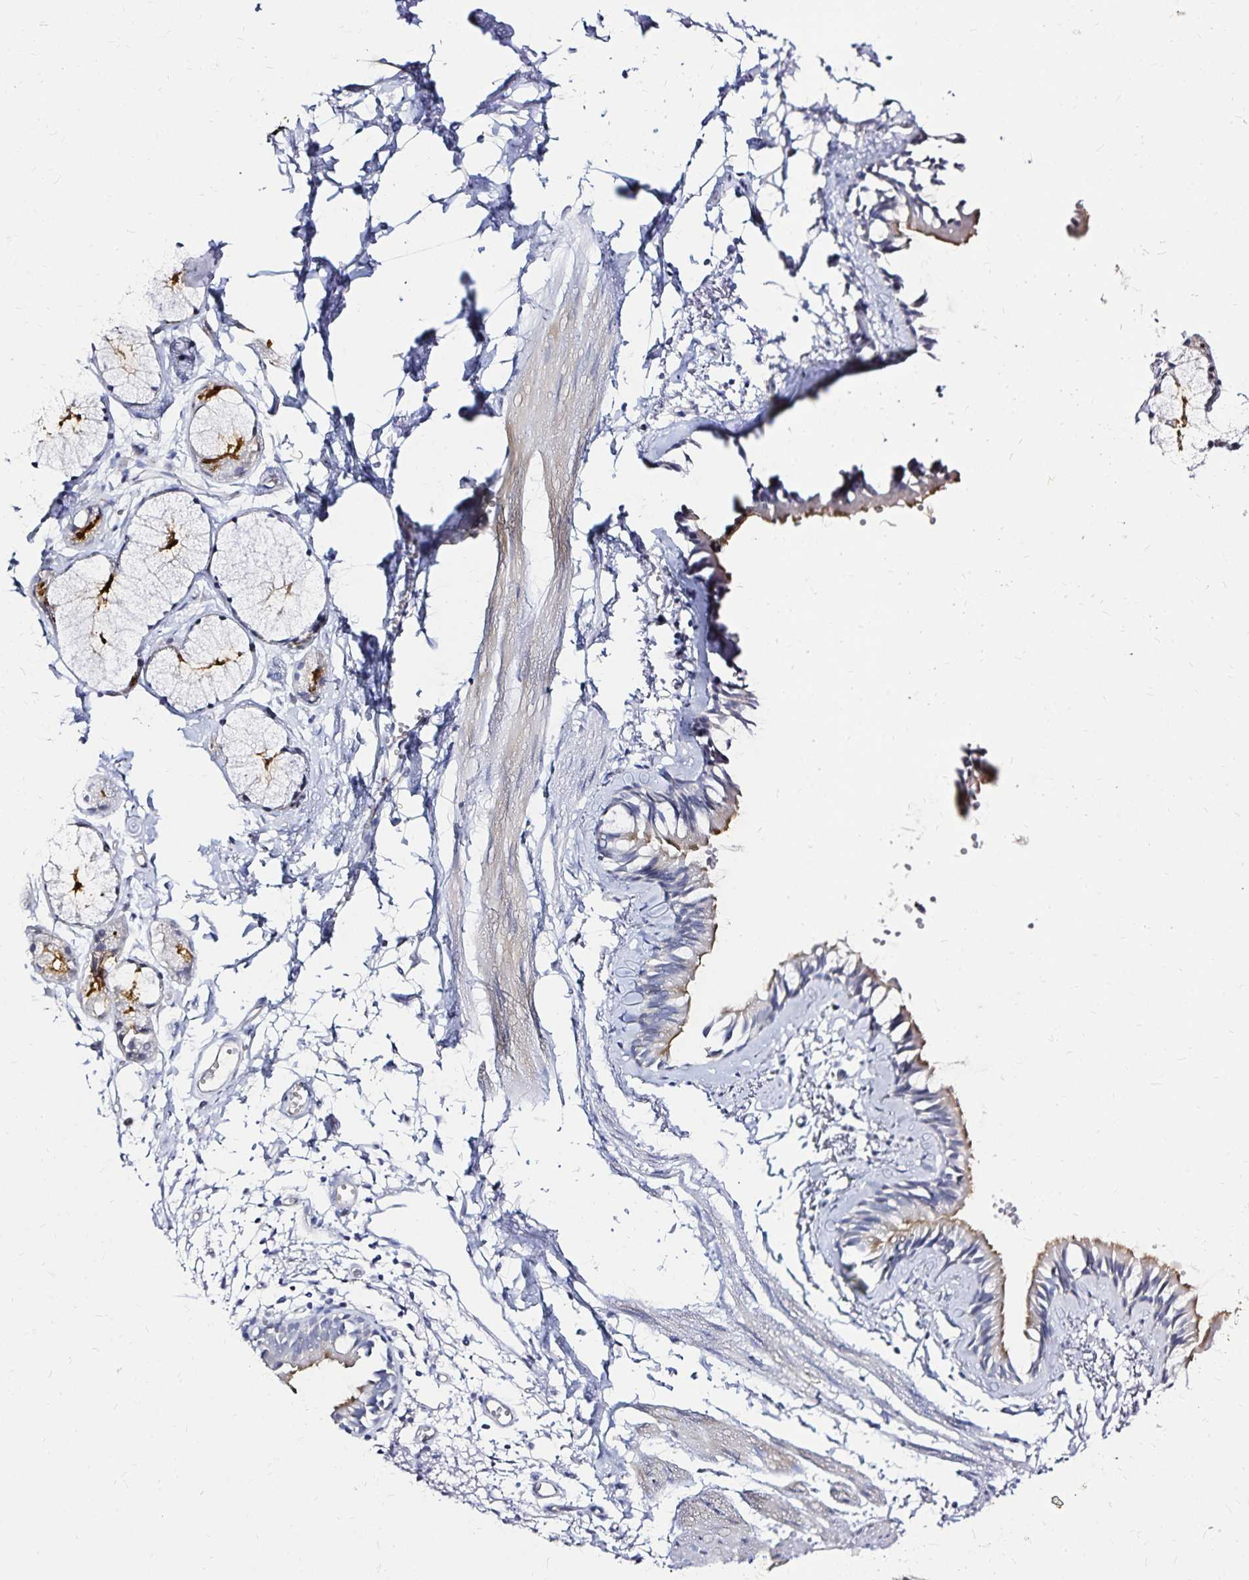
{"staining": {"intensity": "weak", "quantity": "25%-75%", "location": "cytoplasmic/membranous"}, "tissue": "bronchus", "cell_type": "Respiratory epithelial cells", "image_type": "normal", "snomed": [{"axis": "morphology", "description": "Normal tissue, NOS"}, {"axis": "topography", "description": "Bronchus"}], "caption": "Unremarkable bronchus displays weak cytoplasmic/membranous expression in about 25%-75% of respiratory epithelial cells, visualized by immunohistochemistry. Nuclei are stained in blue.", "gene": "SLC5A1", "patient": {"sex": "female", "age": 59}}